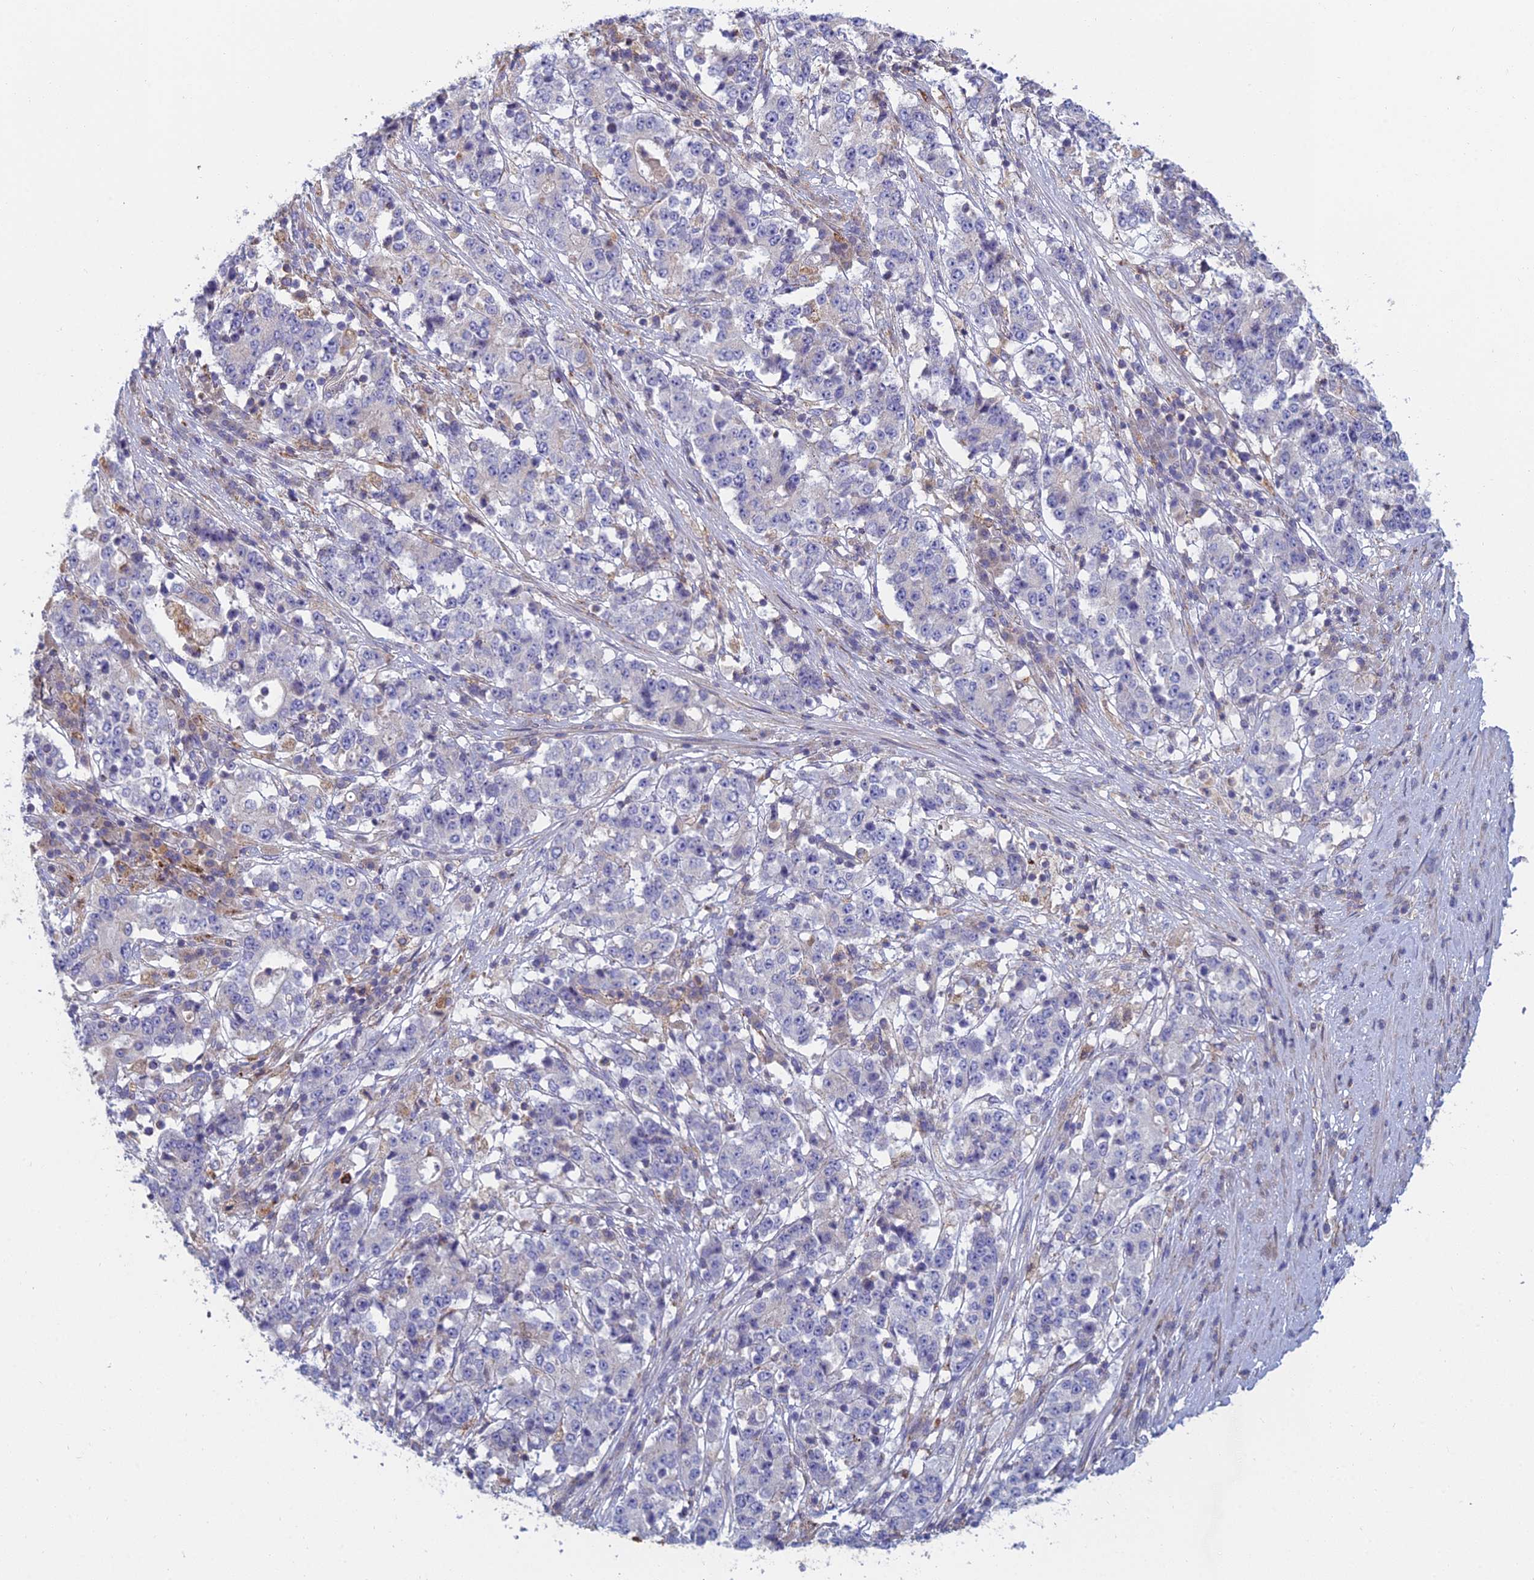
{"staining": {"intensity": "negative", "quantity": "none", "location": "none"}, "tissue": "stomach cancer", "cell_type": "Tumor cells", "image_type": "cancer", "snomed": [{"axis": "morphology", "description": "Adenocarcinoma, NOS"}, {"axis": "topography", "description": "Stomach"}], "caption": "Micrograph shows no significant protein positivity in tumor cells of stomach cancer (adenocarcinoma). The staining was performed using DAB (3,3'-diaminobenzidine) to visualize the protein expression in brown, while the nuclei were stained in blue with hematoxylin (Magnification: 20x).", "gene": "IFTAP", "patient": {"sex": "male", "age": 59}}